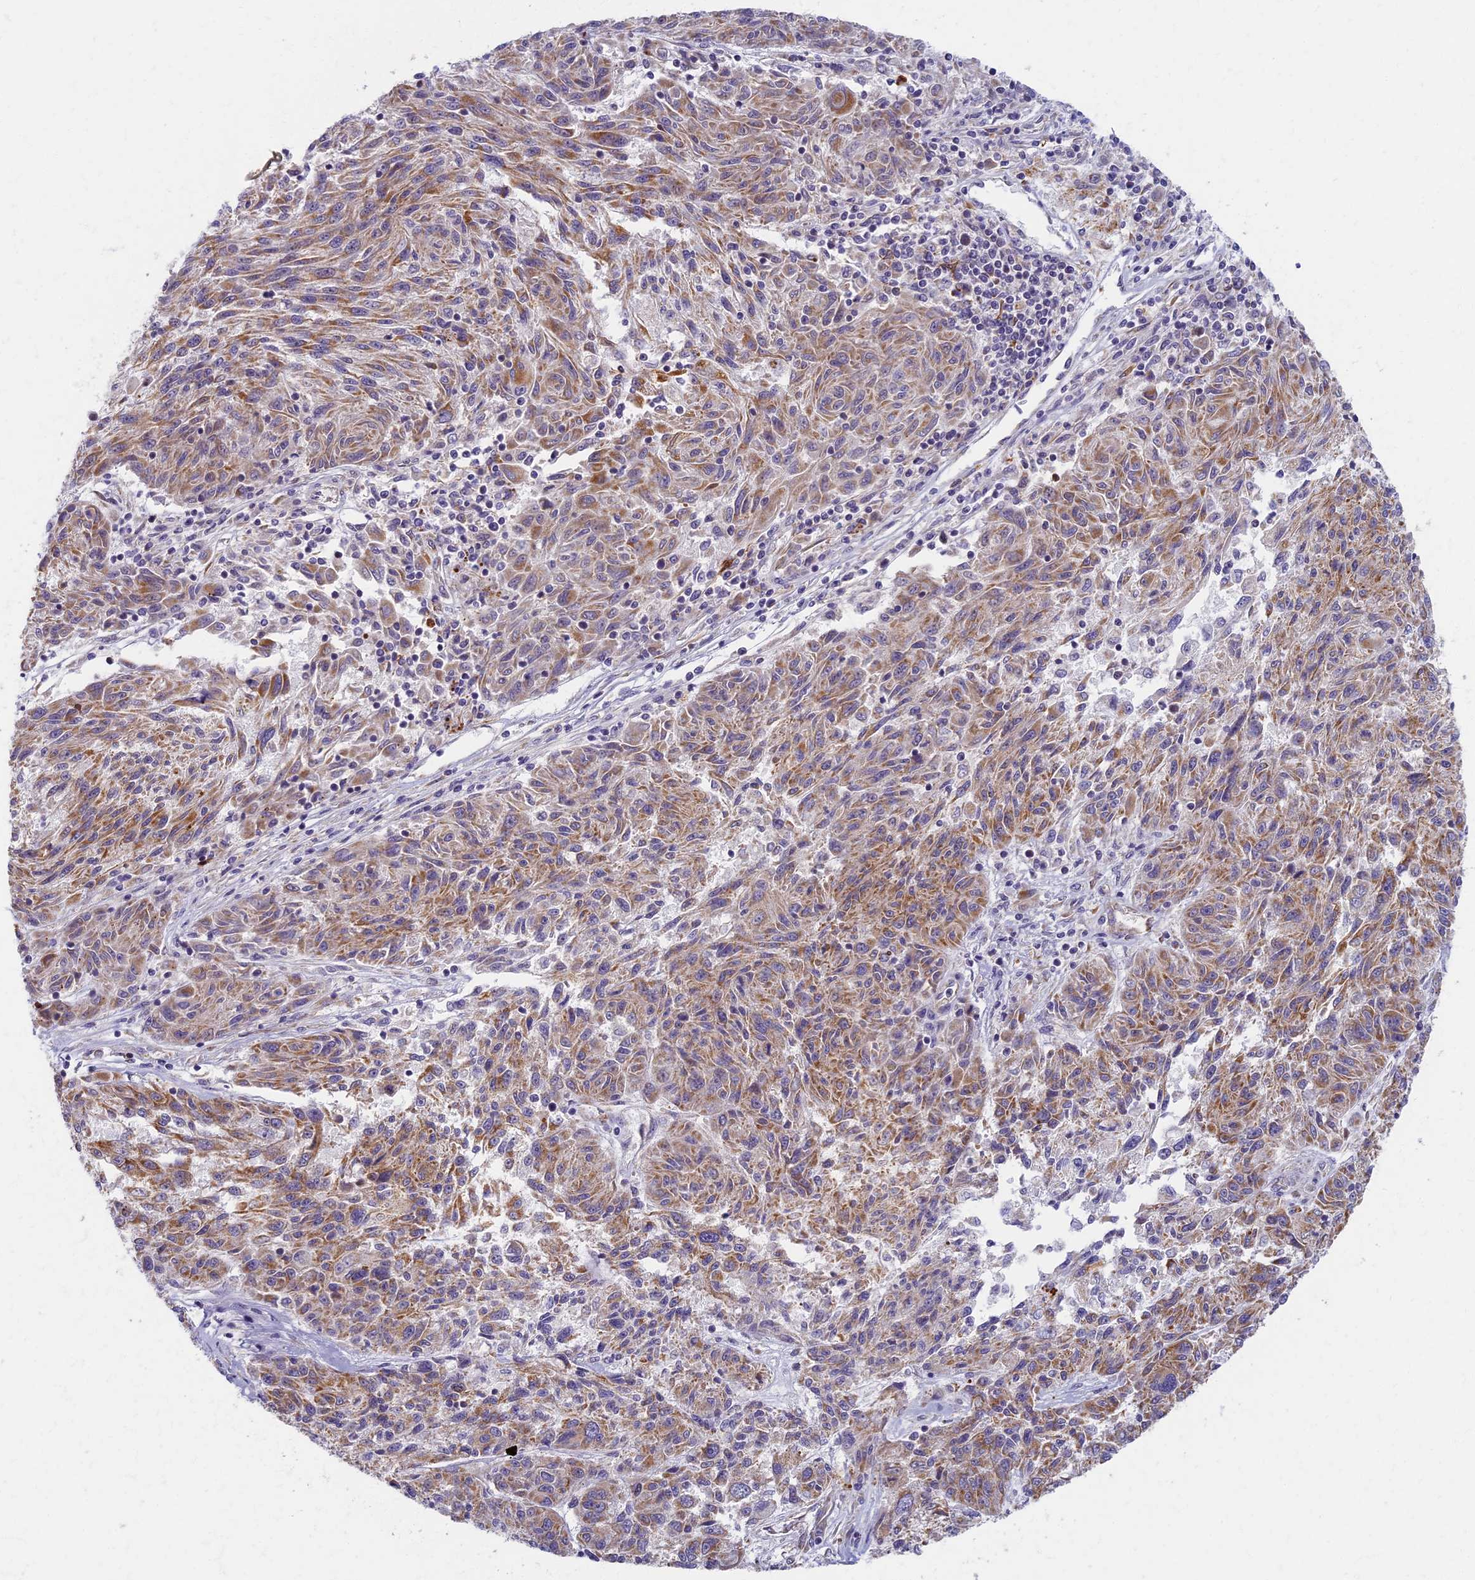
{"staining": {"intensity": "moderate", "quantity": ">75%", "location": "cytoplasmic/membranous"}, "tissue": "melanoma", "cell_type": "Tumor cells", "image_type": "cancer", "snomed": [{"axis": "morphology", "description": "Malignant melanoma, NOS"}, {"axis": "topography", "description": "Skin"}], "caption": "A photomicrograph of human malignant melanoma stained for a protein displays moderate cytoplasmic/membranous brown staining in tumor cells.", "gene": "MRPS25", "patient": {"sex": "male", "age": 53}}